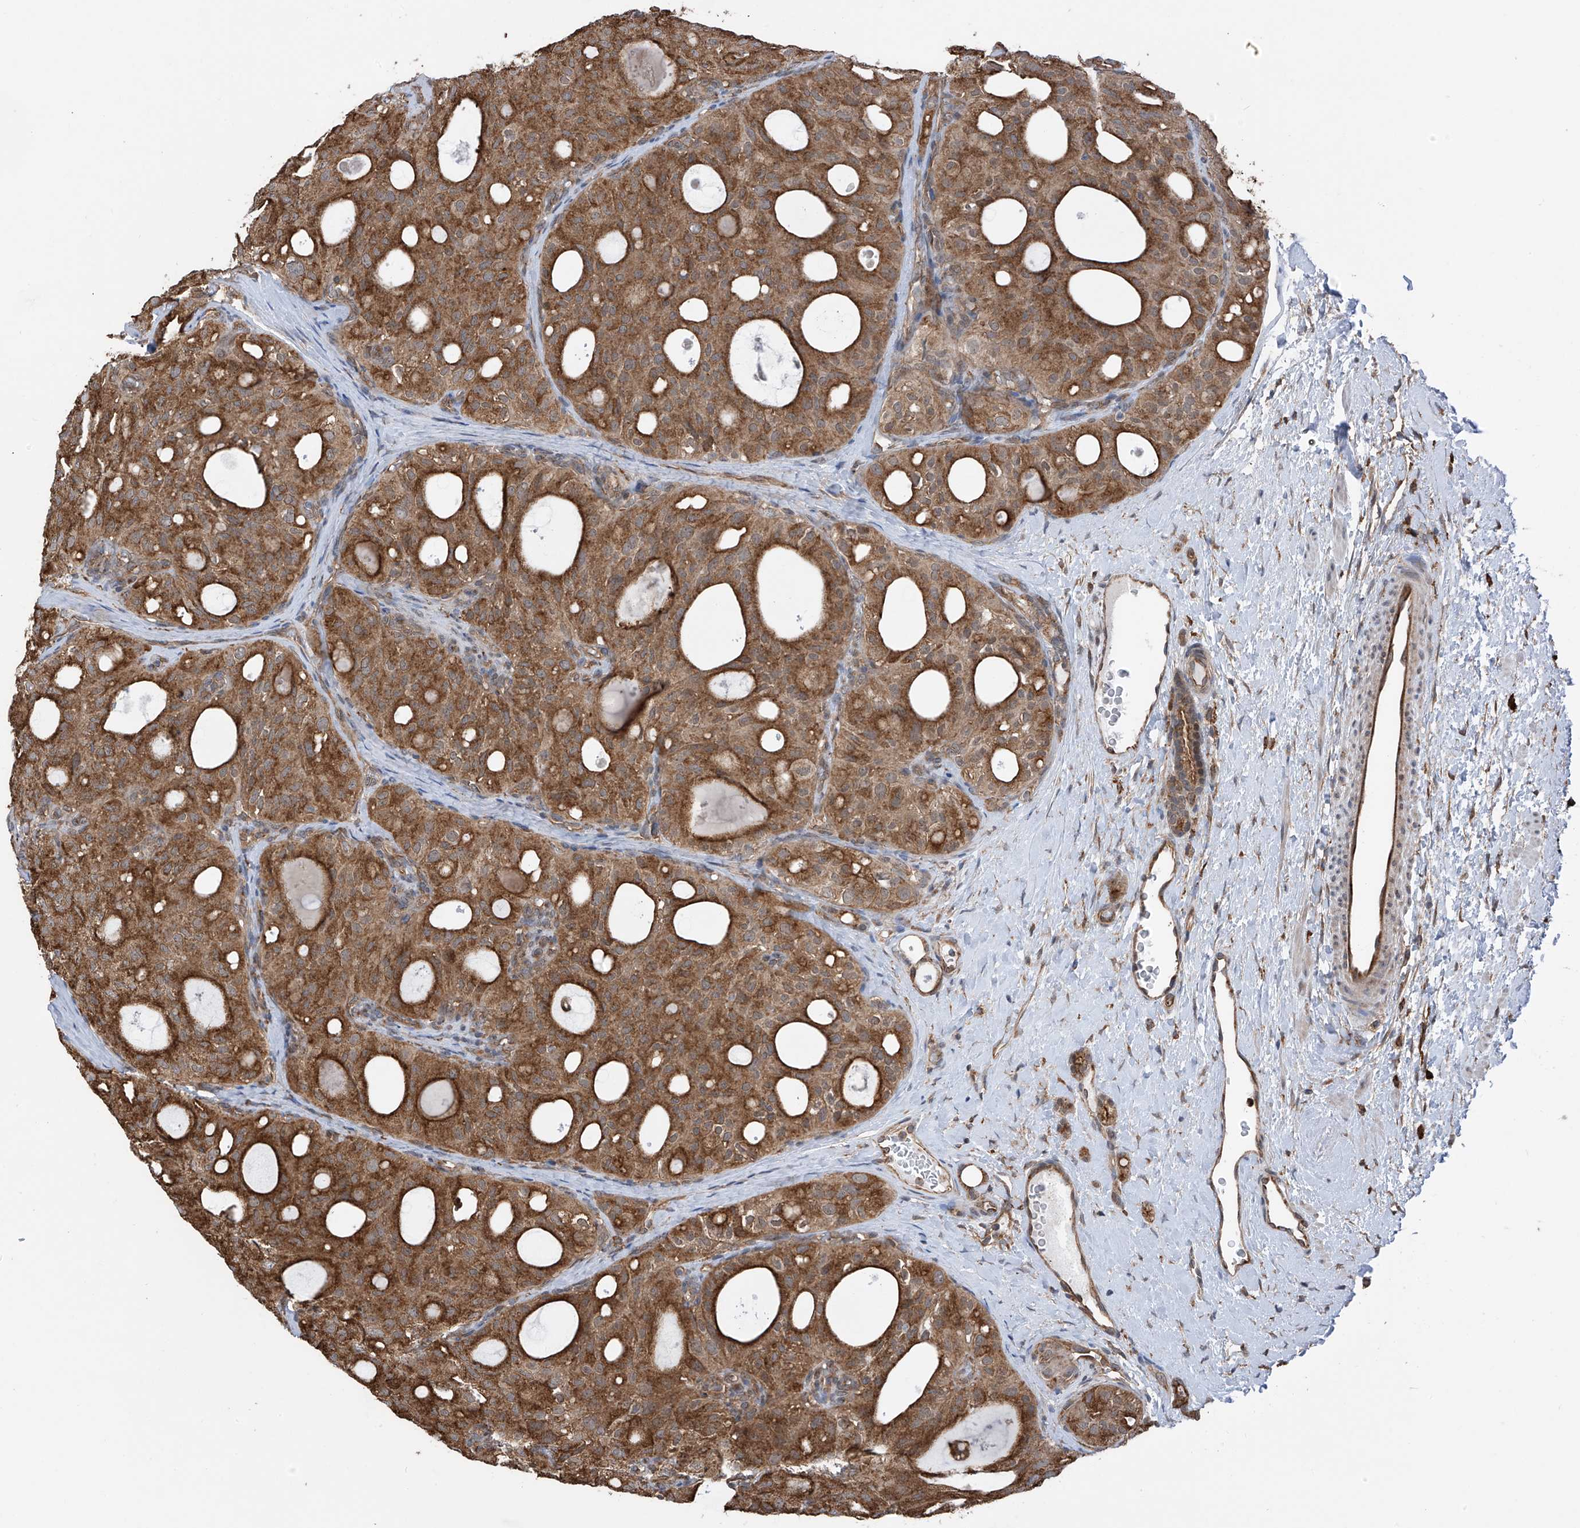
{"staining": {"intensity": "moderate", "quantity": ">75%", "location": "cytoplasmic/membranous"}, "tissue": "thyroid cancer", "cell_type": "Tumor cells", "image_type": "cancer", "snomed": [{"axis": "morphology", "description": "Follicular adenoma carcinoma, NOS"}, {"axis": "topography", "description": "Thyroid gland"}], "caption": "The micrograph exhibits staining of thyroid follicular adenoma carcinoma, revealing moderate cytoplasmic/membranous protein staining (brown color) within tumor cells. (DAB = brown stain, brightfield microscopy at high magnification).", "gene": "ZNF189", "patient": {"sex": "male", "age": 75}}